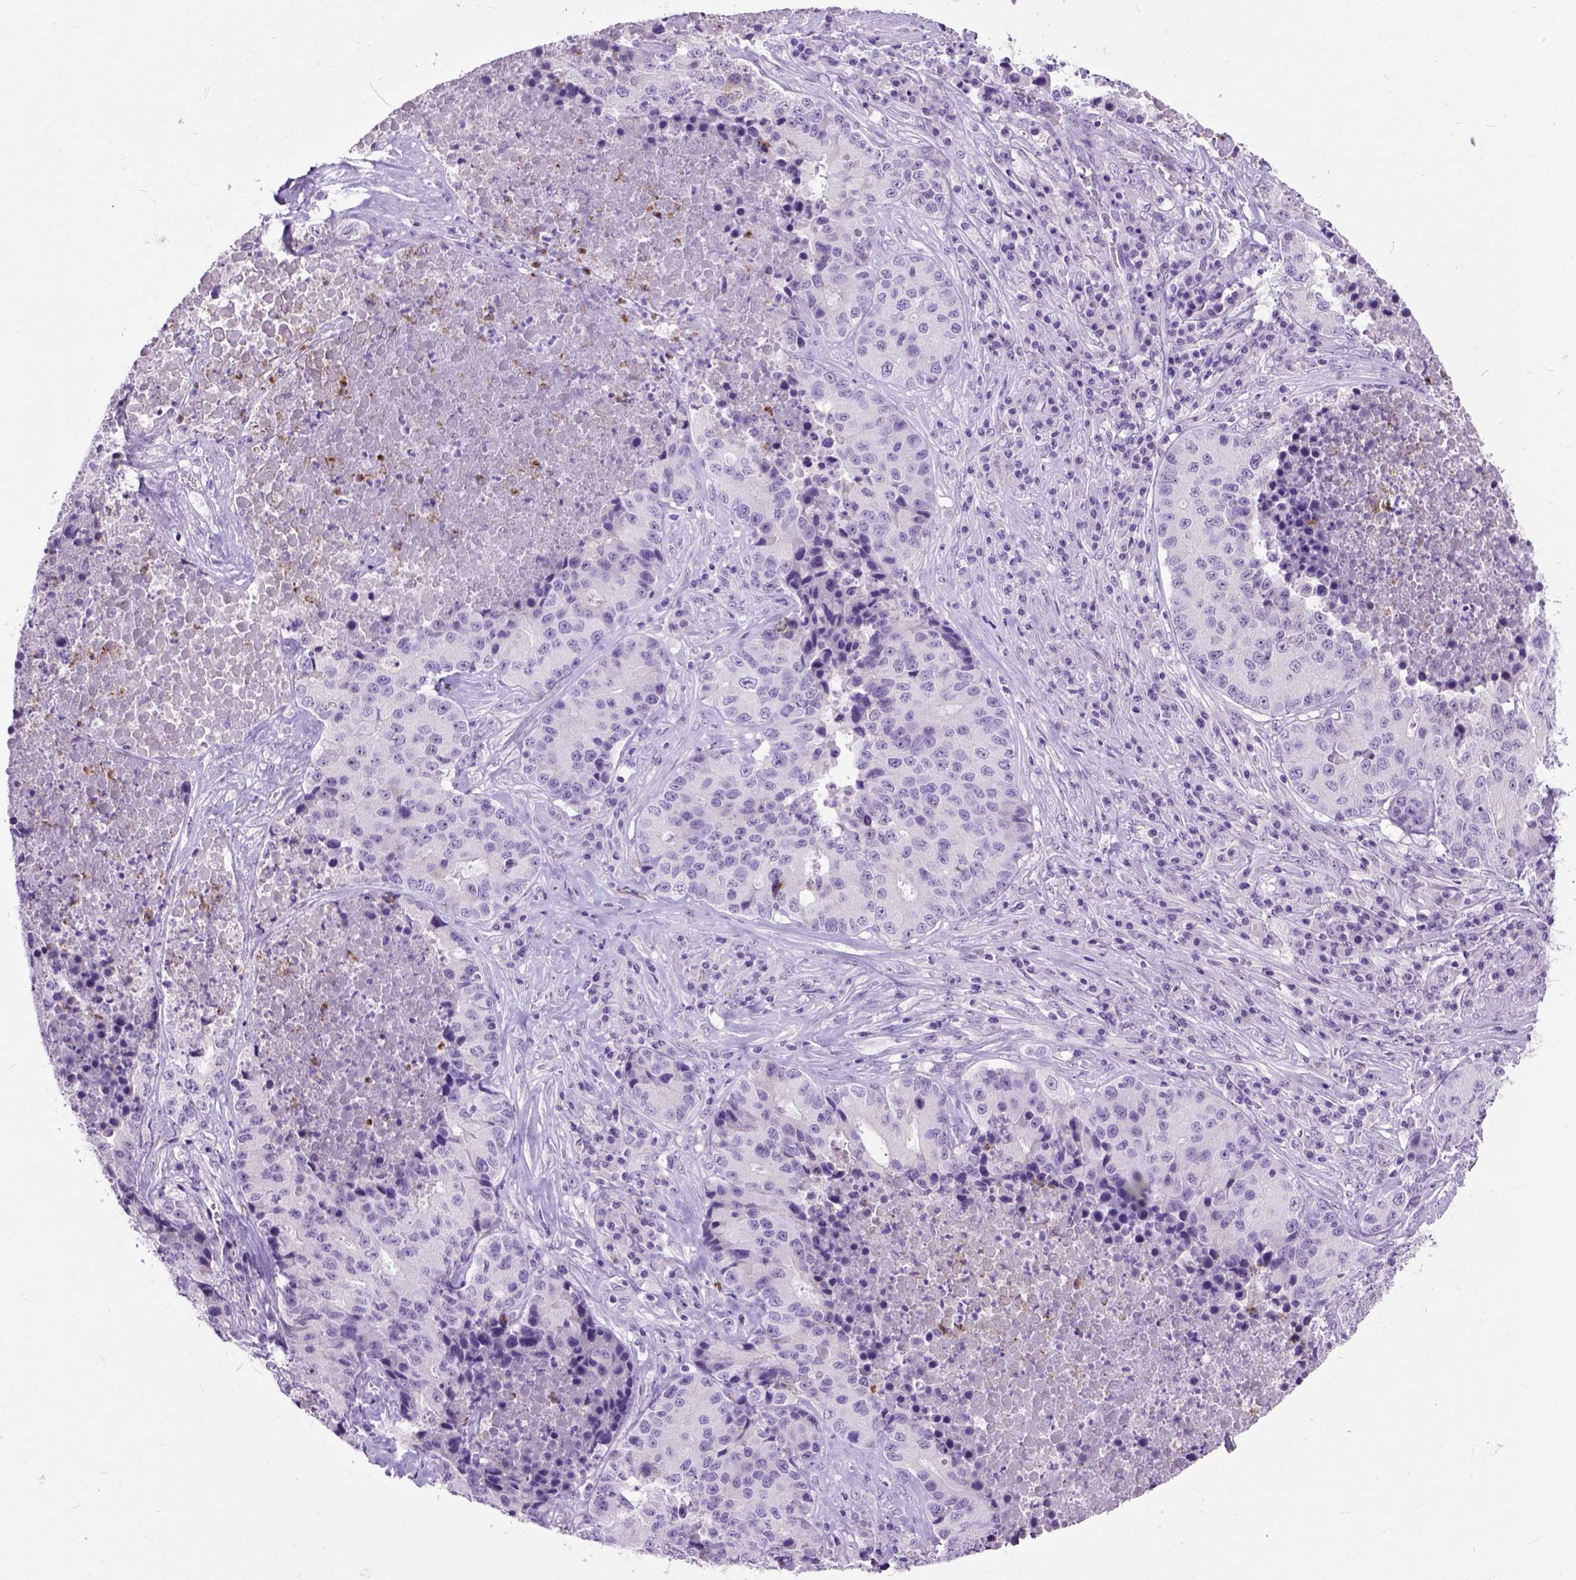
{"staining": {"intensity": "negative", "quantity": "none", "location": "none"}, "tissue": "stomach cancer", "cell_type": "Tumor cells", "image_type": "cancer", "snomed": [{"axis": "morphology", "description": "Adenocarcinoma, NOS"}, {"axis": "topography", "description": "Stomach"}], "caption": "A high-resolution image shows IHC staining of stomach cancer (adenocarcinoma), which displays no significant staining in tumor cells.", "gene": "MAPT", "patient": {"sex": "male", "age": 71}}